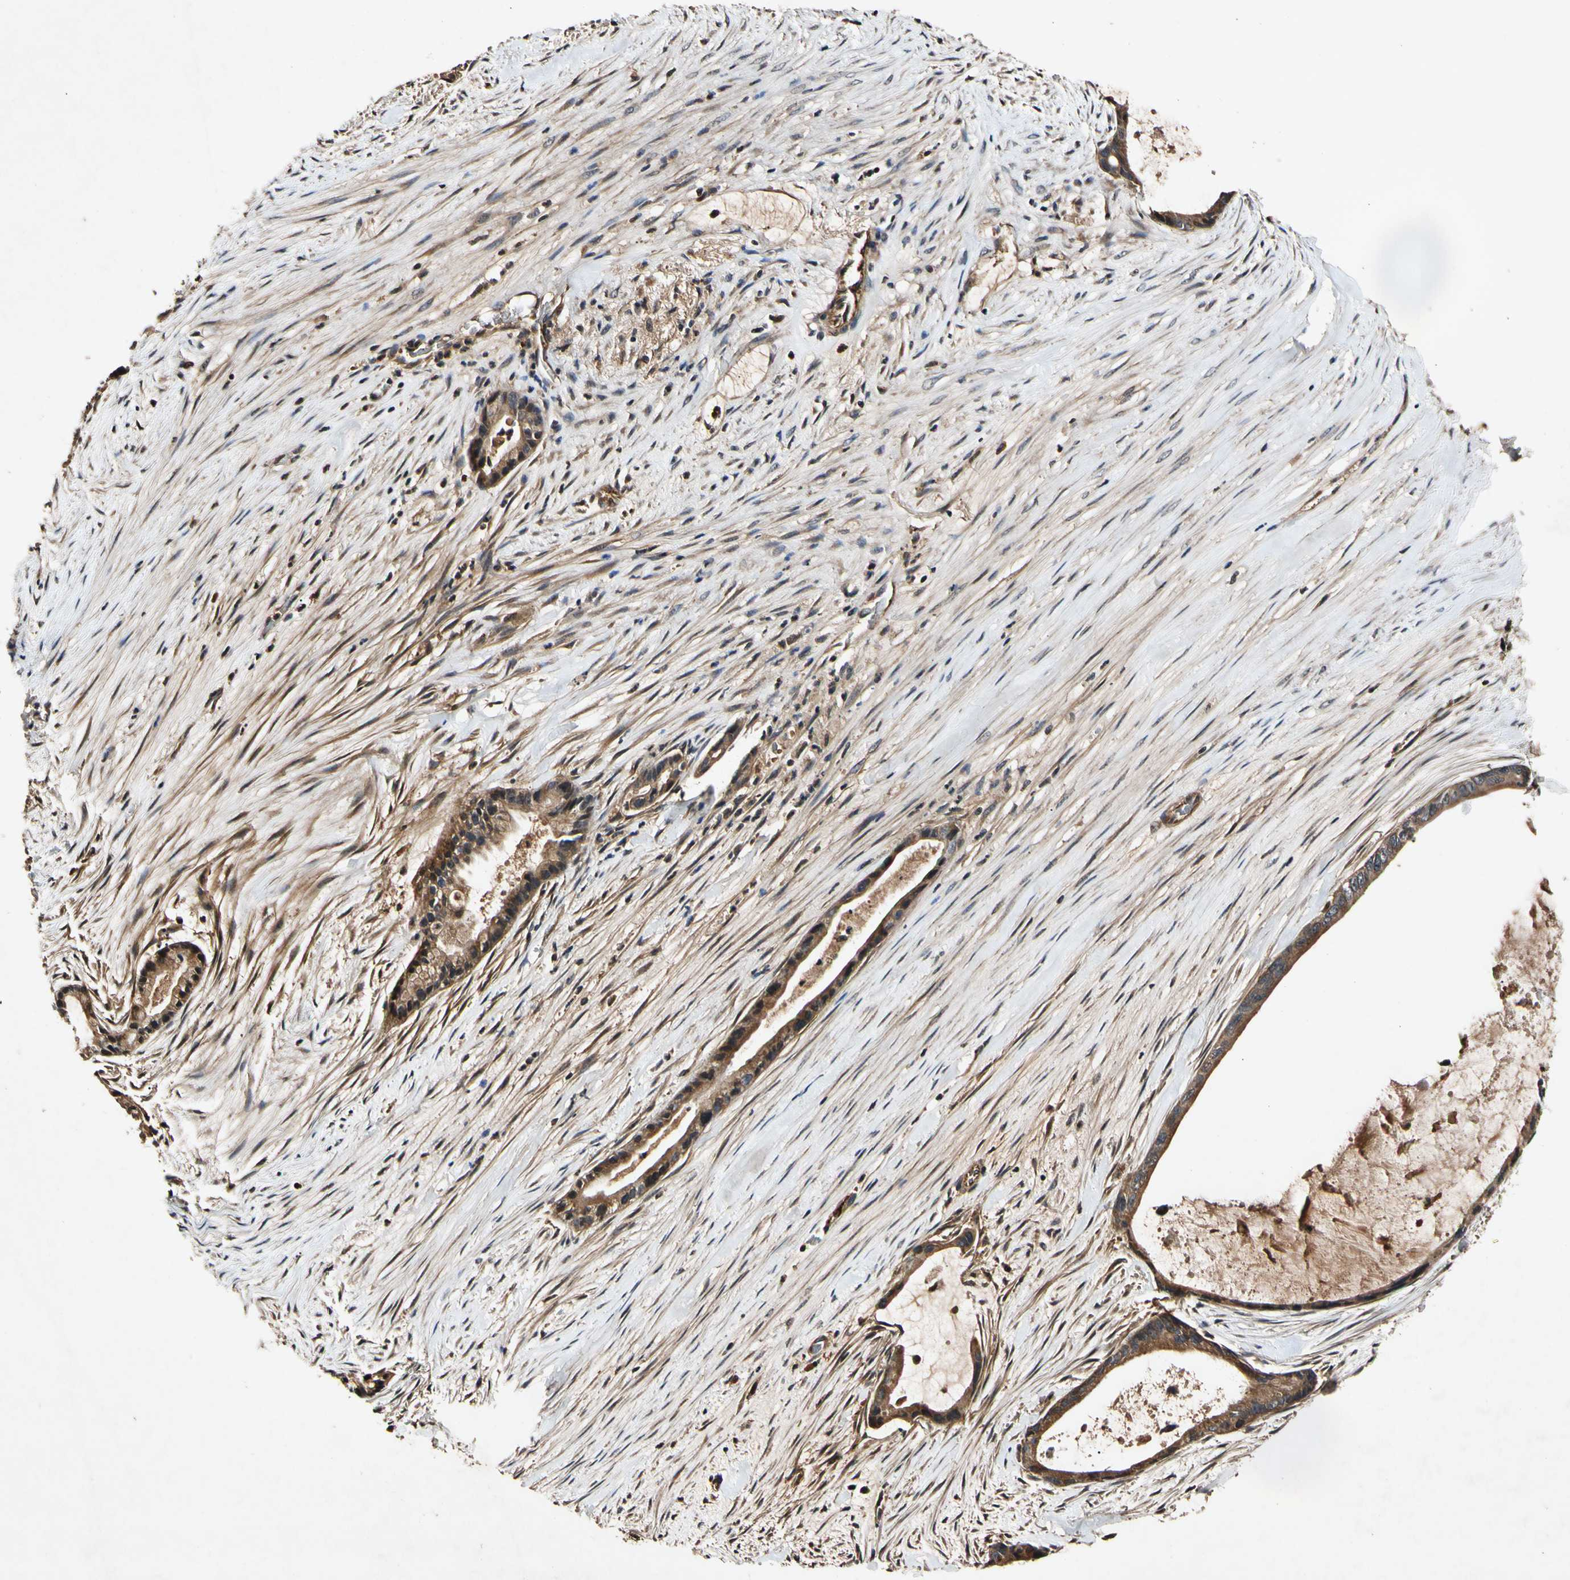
{"staining": {"intensity": "strong", "quantity": ">75%", "location": "cytoplasmic/membranous"}, "tissue": "liver cancer", "cell_type": "Tumor cells", "image_type": "cancer", "snomed": [{"axis": "morphology", "description": "Cholangiocarcinoma"}, {"axis": "topography", "description": "Liver"}], "caption": "Immunohistochemistry staining of cholangiocarcinoma (liver), which shows high levels of strong cytoplasmic/membranous staining in about >75% of tumor cells indicating strong cytoplasmic/membranous protein expression. The staining was performed using DAB (brown) for protein detection and nuclei were counterstained in hematoxylin (blue).", "gene": "PLAT", "patient": {"sex": "female", "age": 55}}